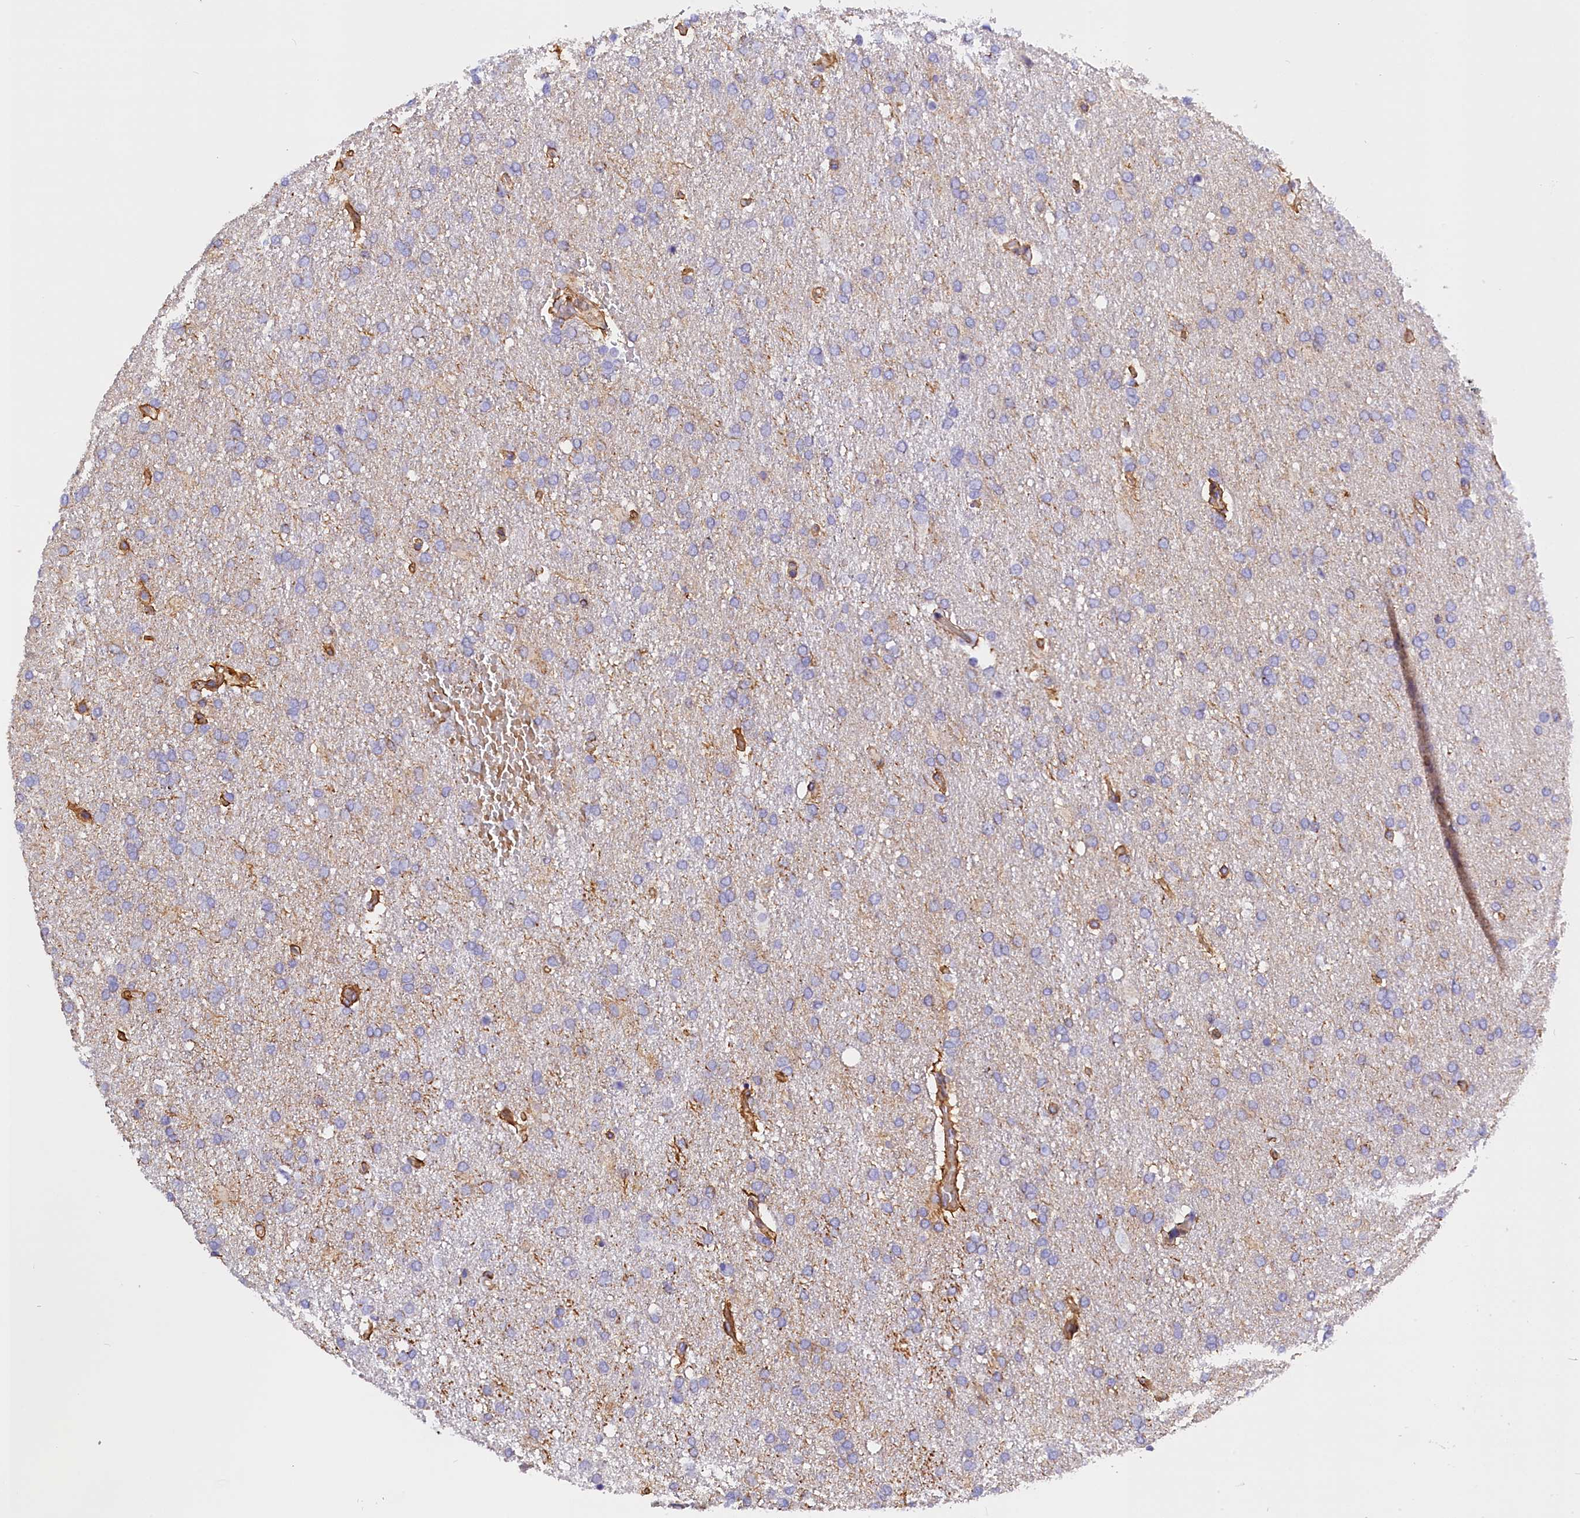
{"staining": {"intensity": "negative", "quantity": "none", "location": "none"}, "tissue": "glioma", "cell_type": "Tumor cells", "image_type": "cancer", "snomed": [{"axis": "morphology", "description": "Glioma, malignant, High grade"}, {"axis": "topography", "description": "Brain"}], "caption": "Malignant glioma (high-grade) stained for a protein using IHC demonstrates no positivity tumor cells.", "gene": "MED20", "patient": {"sex": "male", "age": 72}}